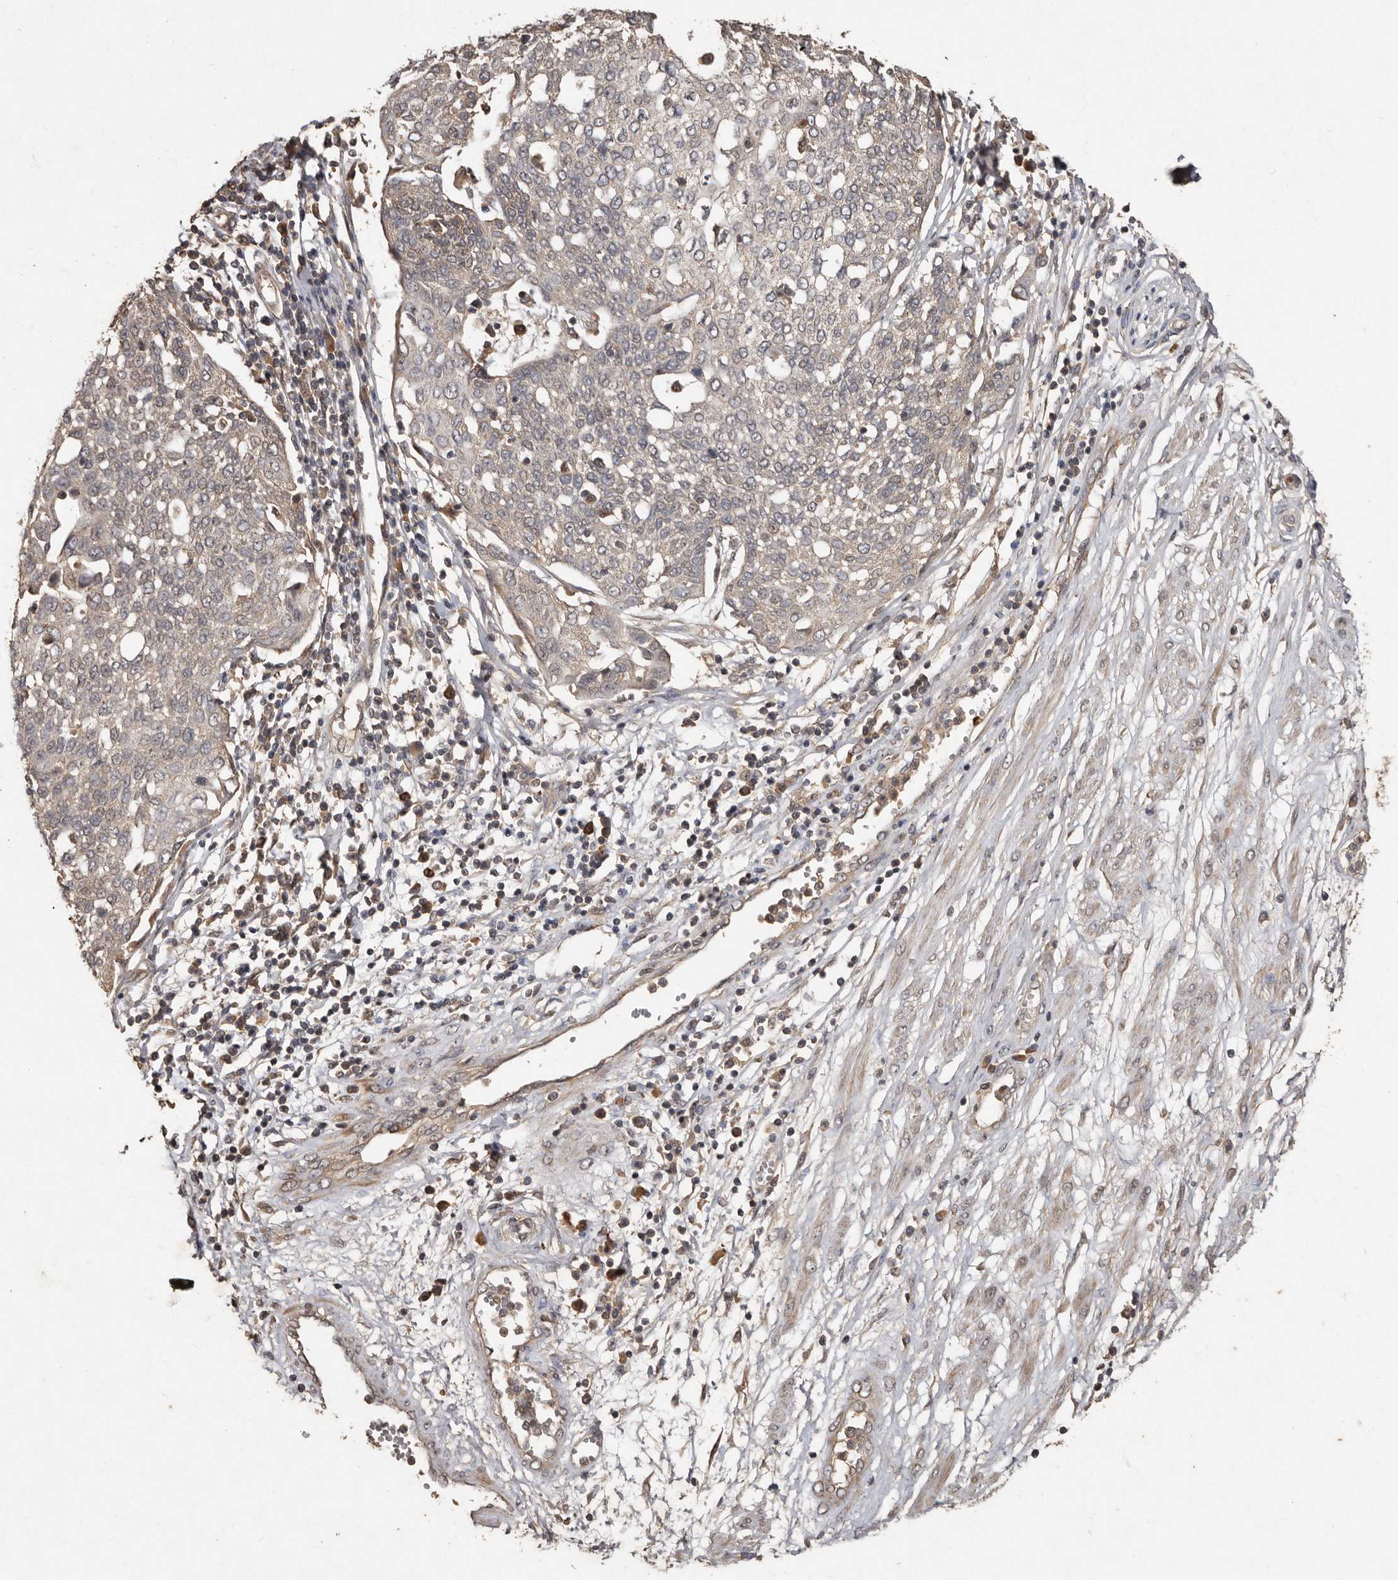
{"staining": {"intensity": "negative", "quantity": "none", "location": "none"}, "tissue": "cervical cancer", "cell_type": "Tumor cells", "image_type": "cancer", "snomed": [{"axis": "morphology", "description": "Squamous cell carcinoma, NOS"}, {"axis": "topography", "description": "Cervix"}], "caption": "Immunohistochemical staining of human cervical squamous cell carcinoma exhibits no significant positivity in tumor cells.", "gene": "KIF26B", "patient": {"sex": "female", "age": 34}}